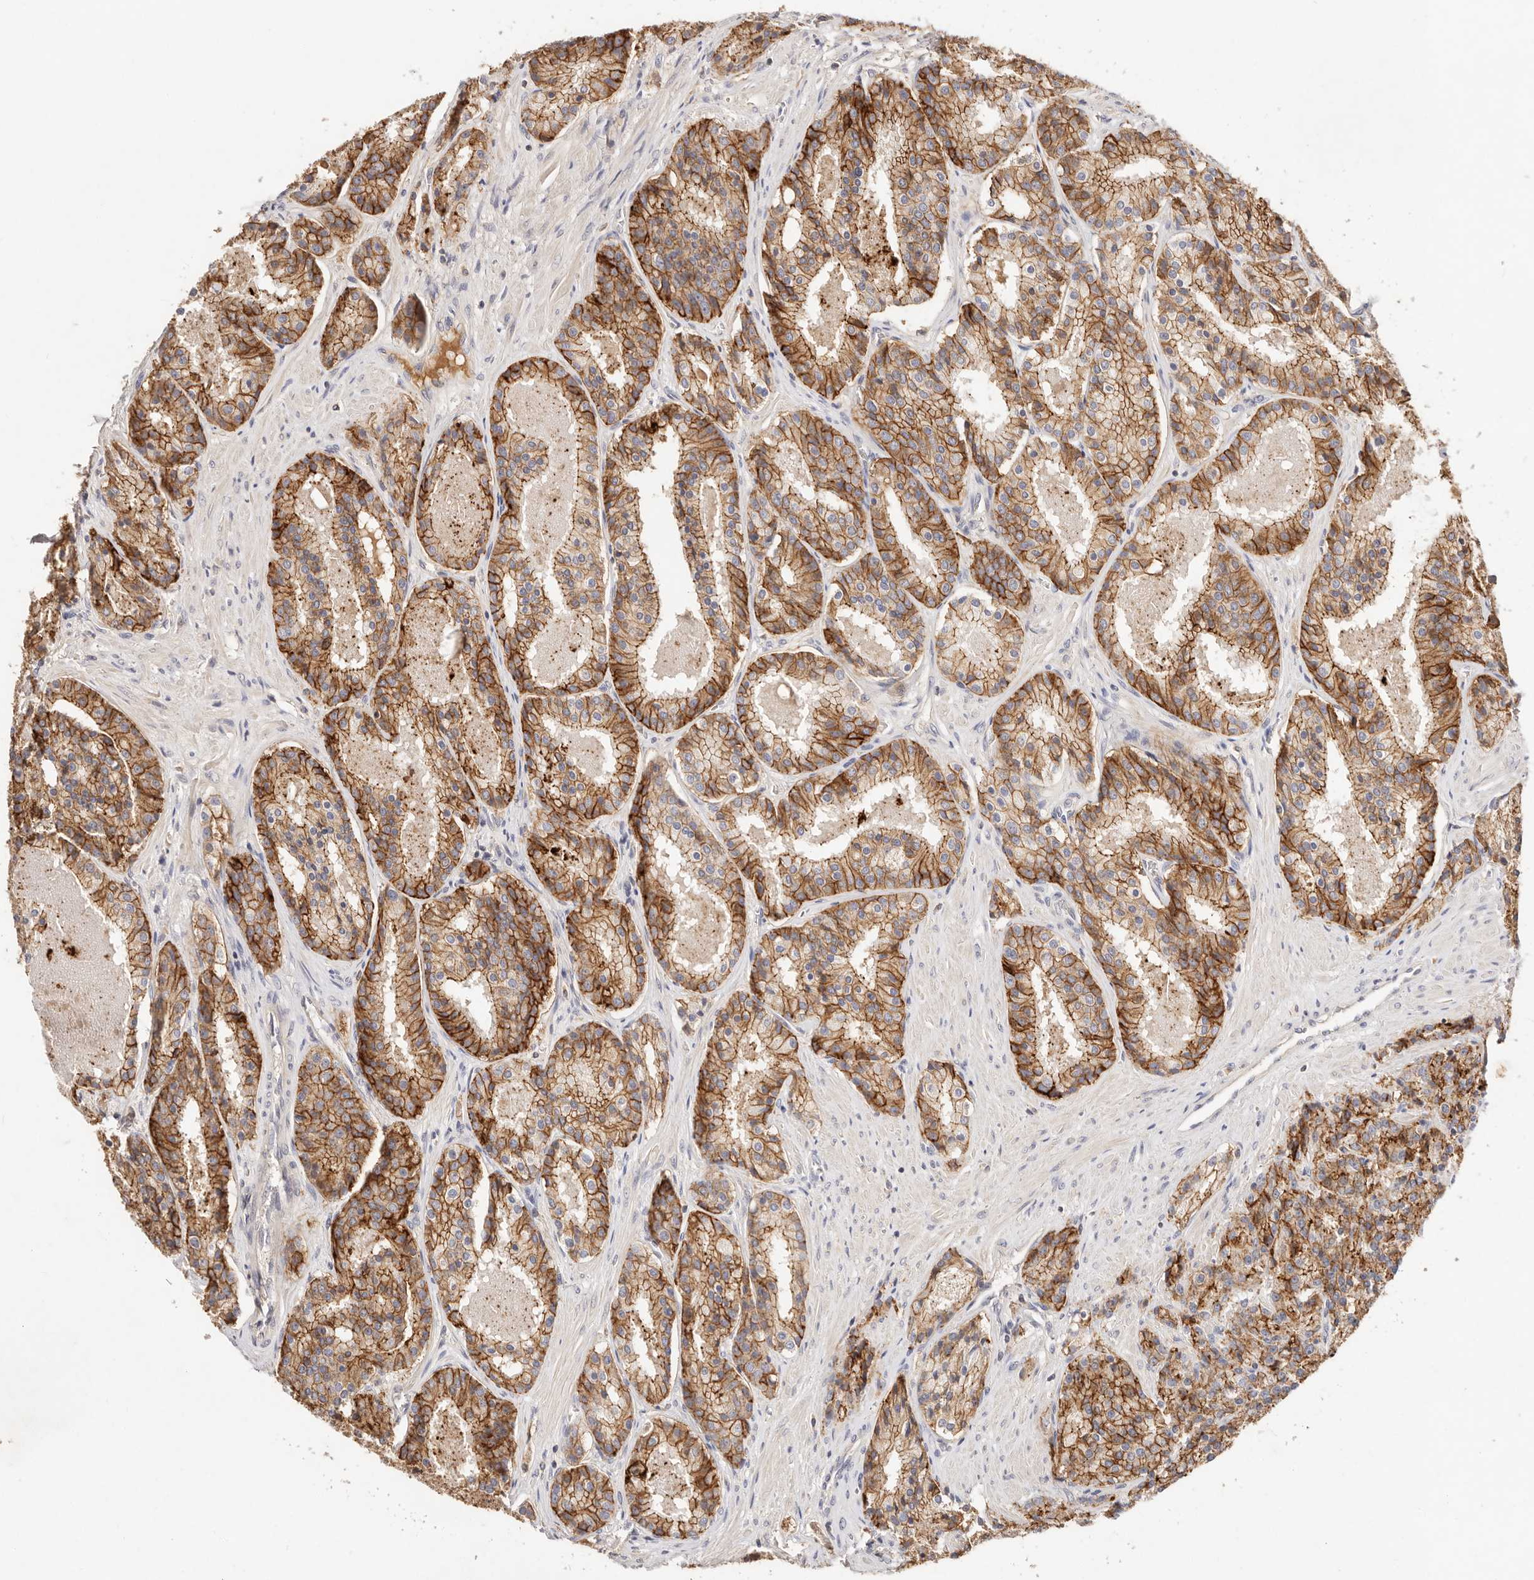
{"staining": {"intensity": "strong", "quantity": ">75%", "location": "cytoplasmic/membranous"}, "tissue": "prostate cancer", "cell_type": "Tumor cells", "image_type": "cancer", "snomed": [{"axis": "morphology", "description": "Adenocarcinoma, High grade"}, {"axis": "topography", "description": "Prostate"}], "caption": "Prostate adenocarcinoma (high-grade) was stained to show a protein in brown. There is high levels of strong cytoplasmic/membranous positivity in about >75% of tumor cells. (DAB = brown stain, brightfield microscopy at high magnification).", "gene": "CXADR", "patient": {"sex": "male", "age": 60}}